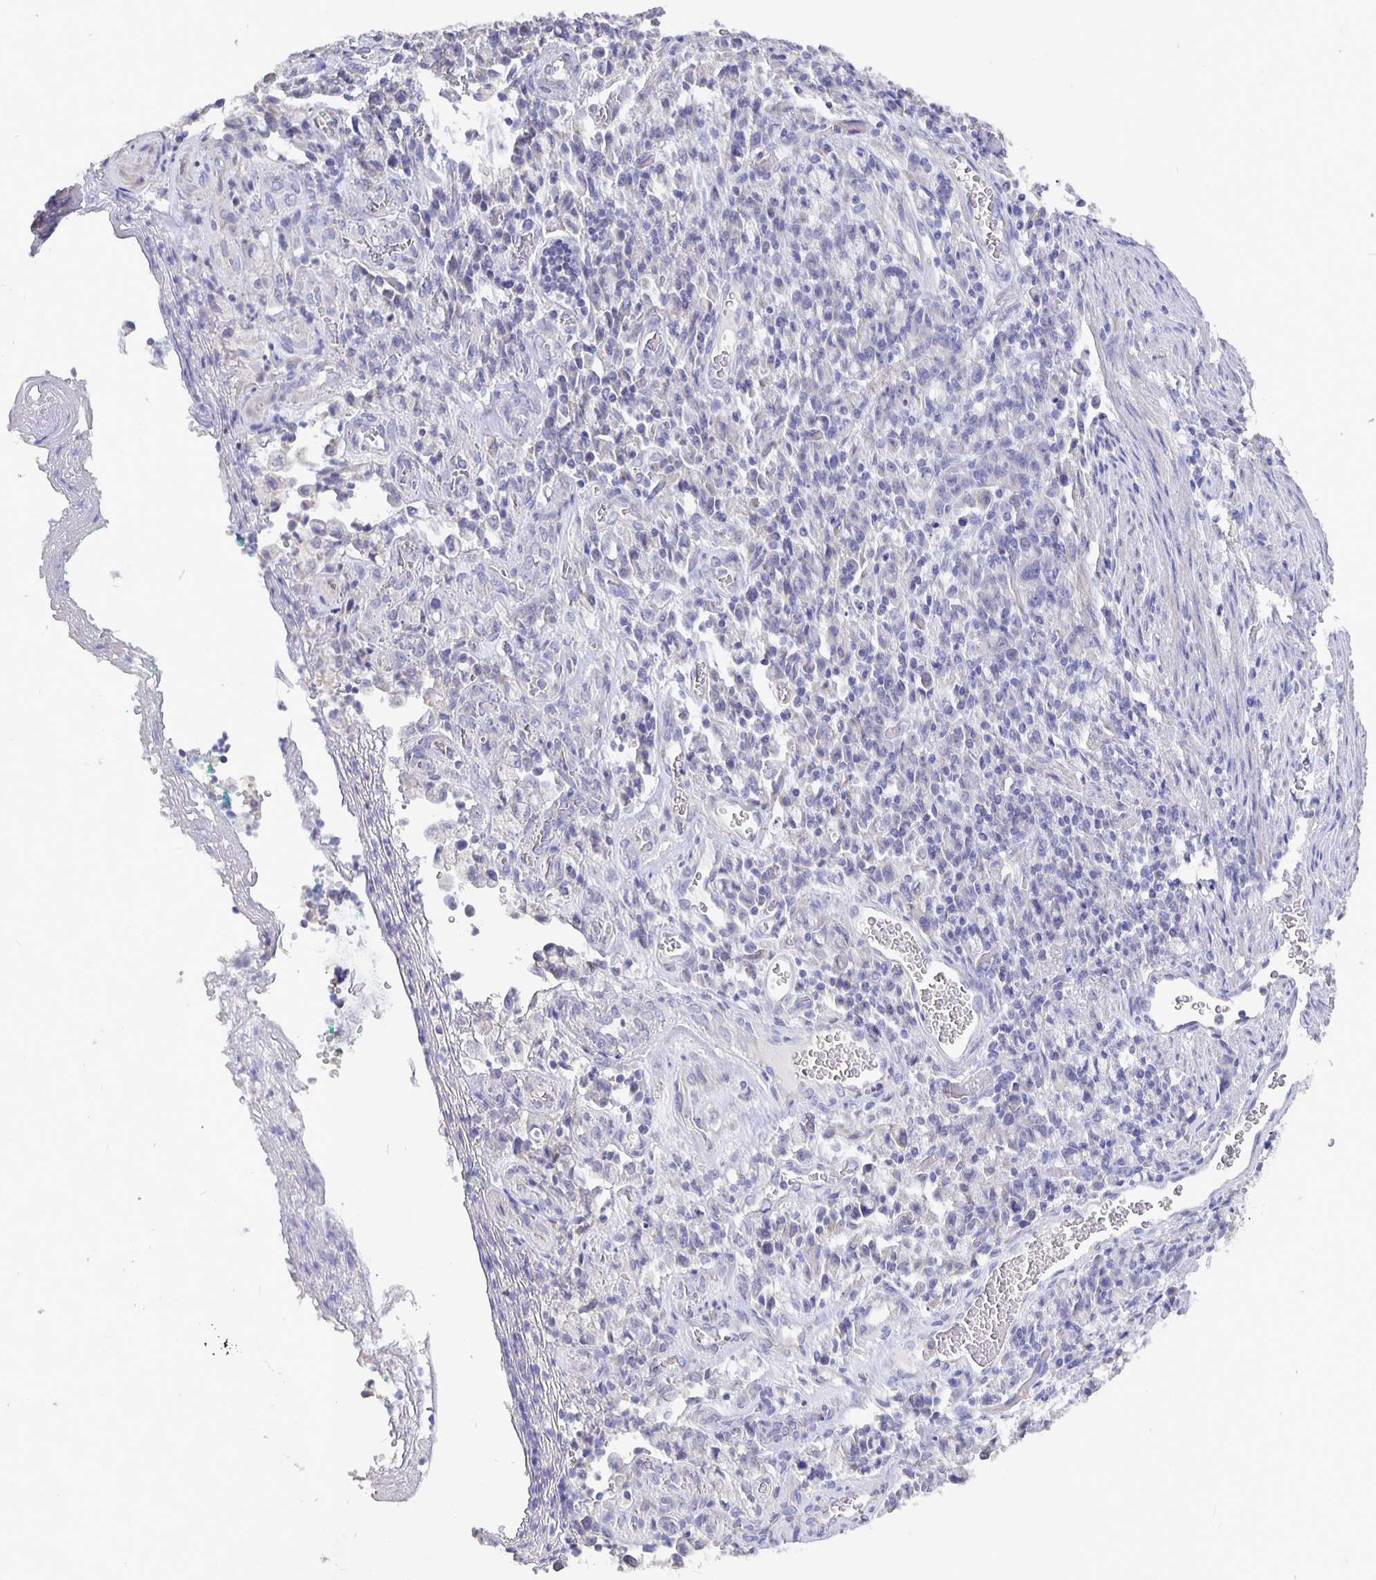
{"staining": {"intensity": "negative", "quantity": "none", "location": "none"}, "tissue": "stomach cancer", "cell_type": "Tumor cells", "image_type": "cancer", "snomed": [{"axis": "morphology", "description": "Adenocarcinoma, NOS"}, {"axis": "topography", "description": "Stomach"}], "caption": "This is an immunohistochemistry (IHC) photomicrograph of human adenocarcinoma (stomach). There is no expression in tumor cells.", "gene": "CFAP74", "patient": {"sex": "male", "age": 77}}